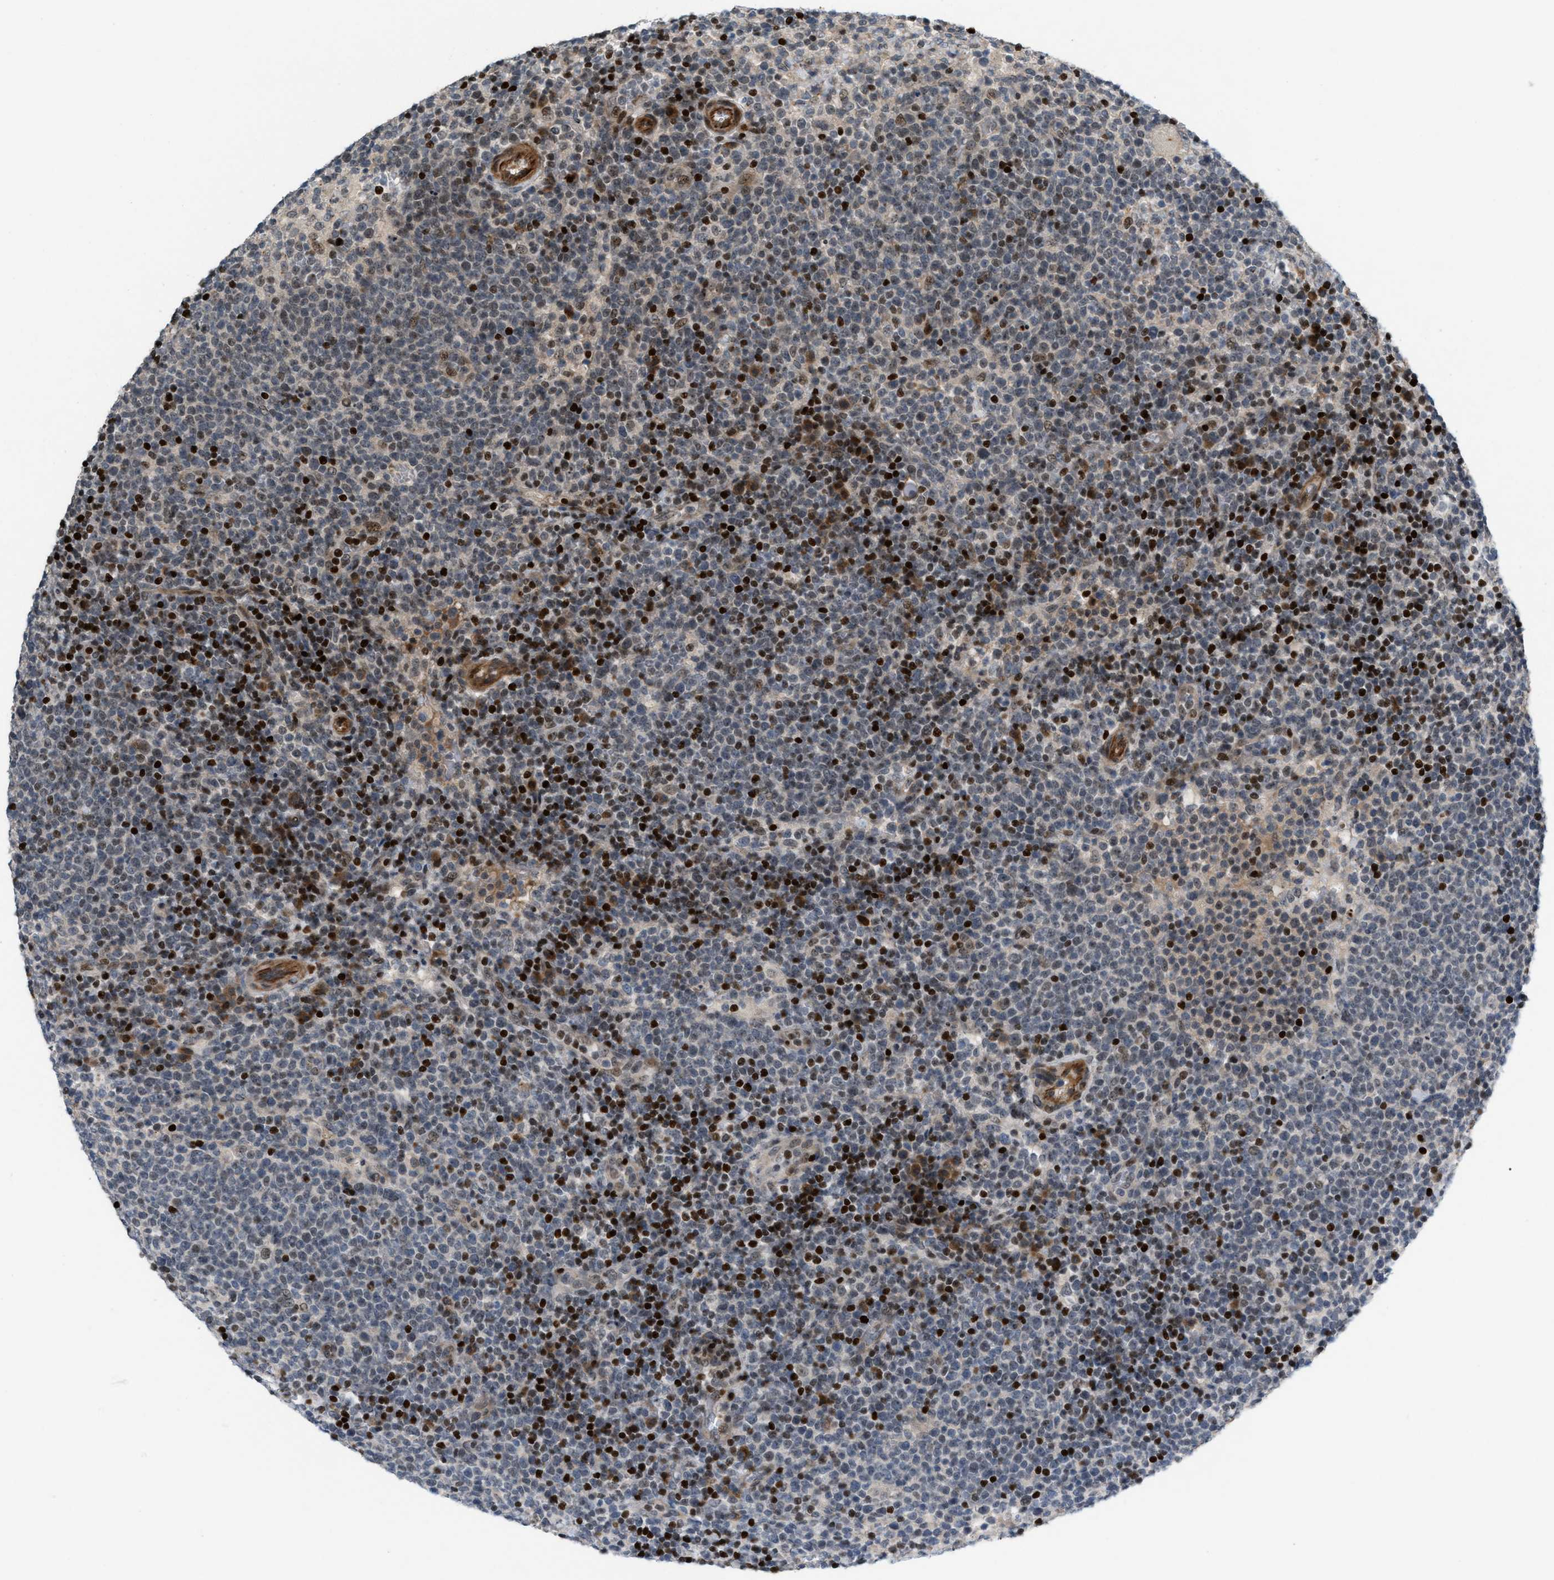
{"staining": {"intensity": "negative", "quantity": "none", "location": "none"}, "tissue": "lymphoma", "cell_type": "Tumor cells", "image_type": "cancer", "snomed": [{"axis": "morphology", "description": "Malignant lymphoma, non-Hodgkin's type, High grade"}, {"axis": "topography", "description": "Lymph node"}], "caption": "The photomicrograph displays no significant positivity in tumor cells of high-grade malignant lymphoma, non-Hodgkin's type.", "gene": "ZNF276", "patient": {"sex": "male", "age": 61}}